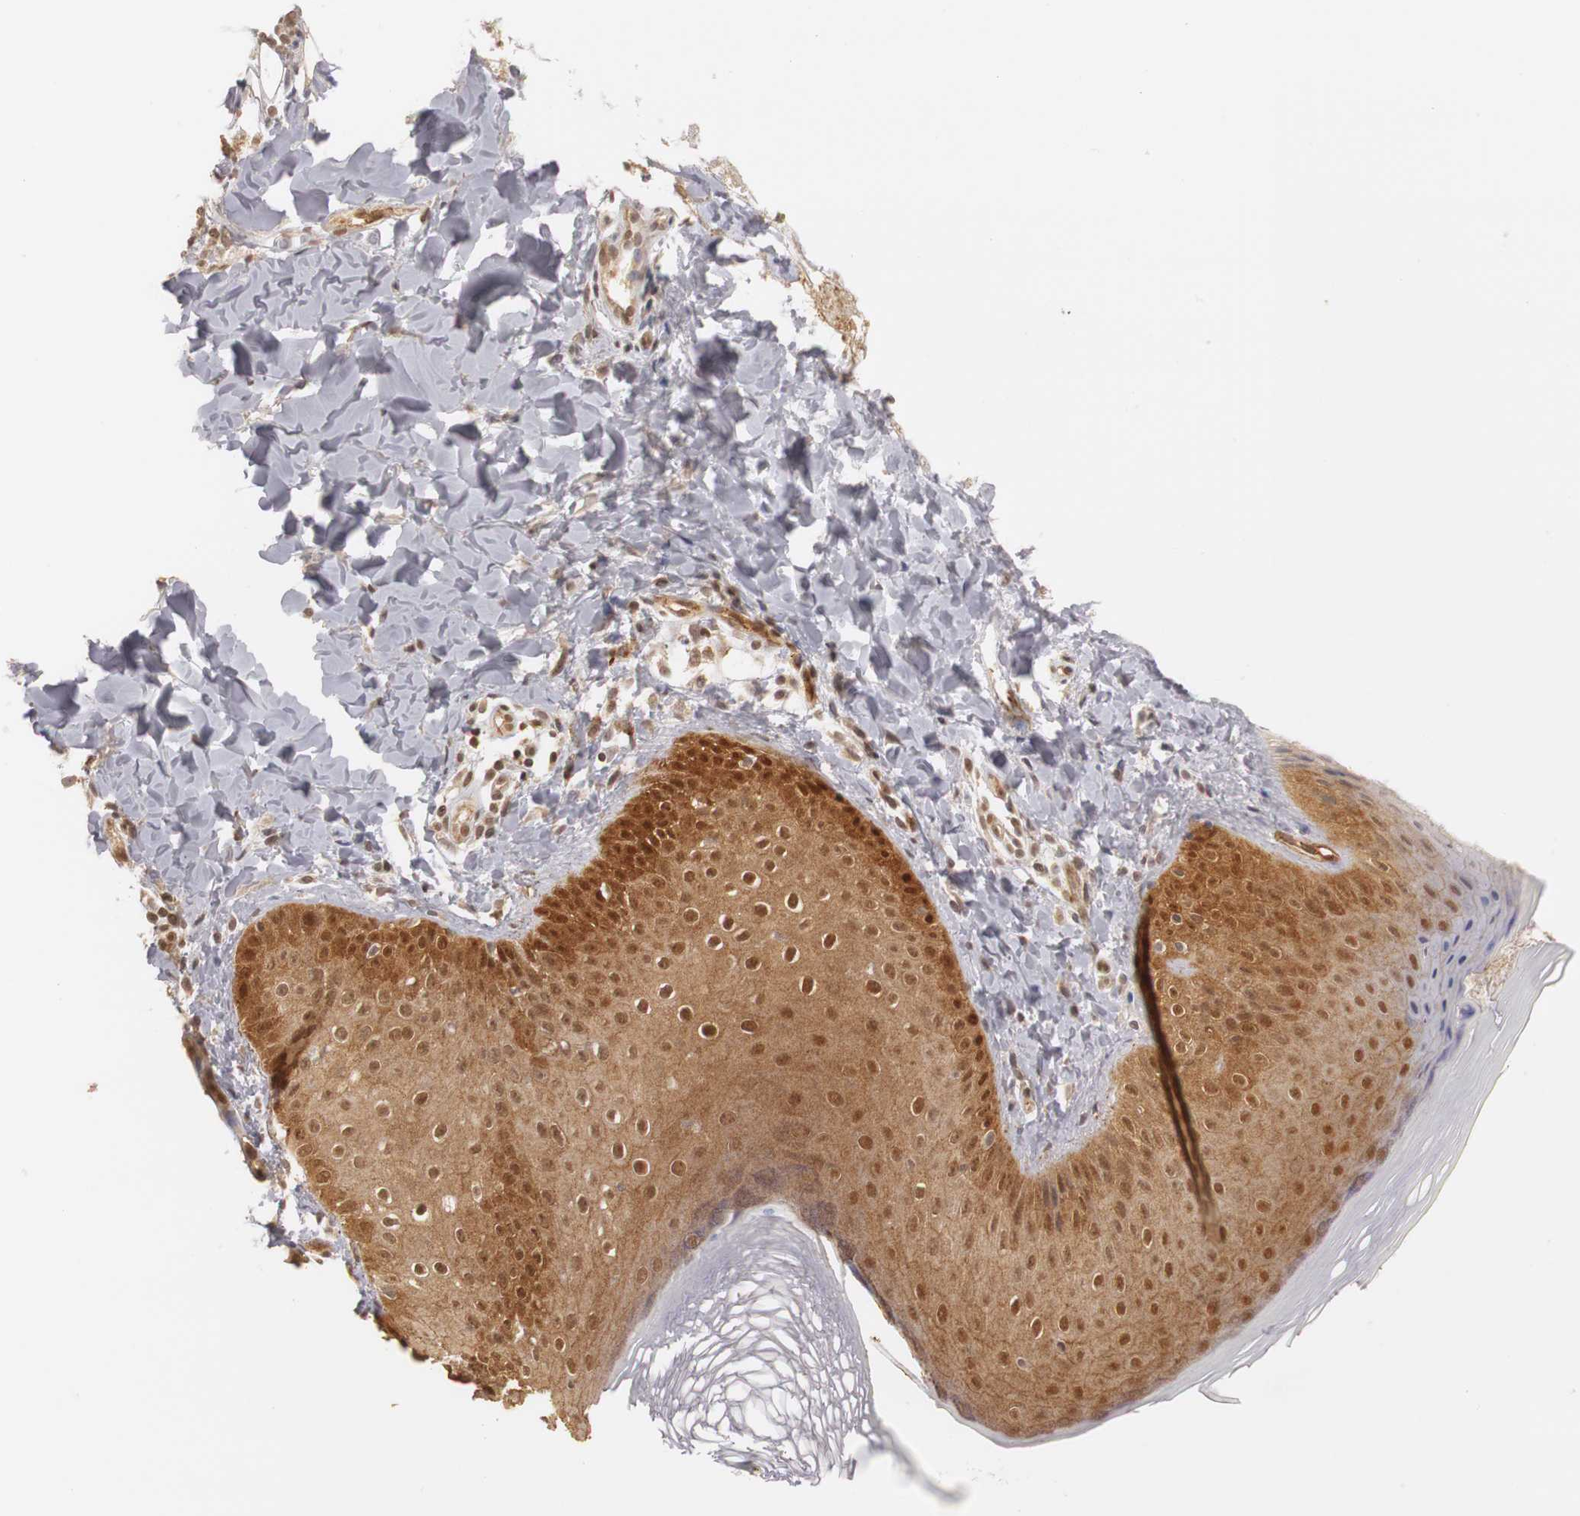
{"staining": {"intensity": "moderate", "quantity": ">75%", "location": "cytoplasmic/membranous,nuclear"}, "tissue": "skin", "cell_type": "Epidermal cells", "image_type": "normal", "snomed": [{"axis": "morphology", "description": "Normal tissue, NOS"}, {"axis": "morphology", "description": "Inflammation, NOS"}, {"axis": "topography", "description": "Soft tissue"}, {"axis": "topography", "description": "Anal"}], "caption": "Immunohistochemical staining of unremarkable skin displays >75% levels of moderate cytoplasmic/membranous,nuclear protein expression in about >75% of epidermal cells.", "gene": "PLEKHA1", "patient": {"sex": "female", "age": 15}}